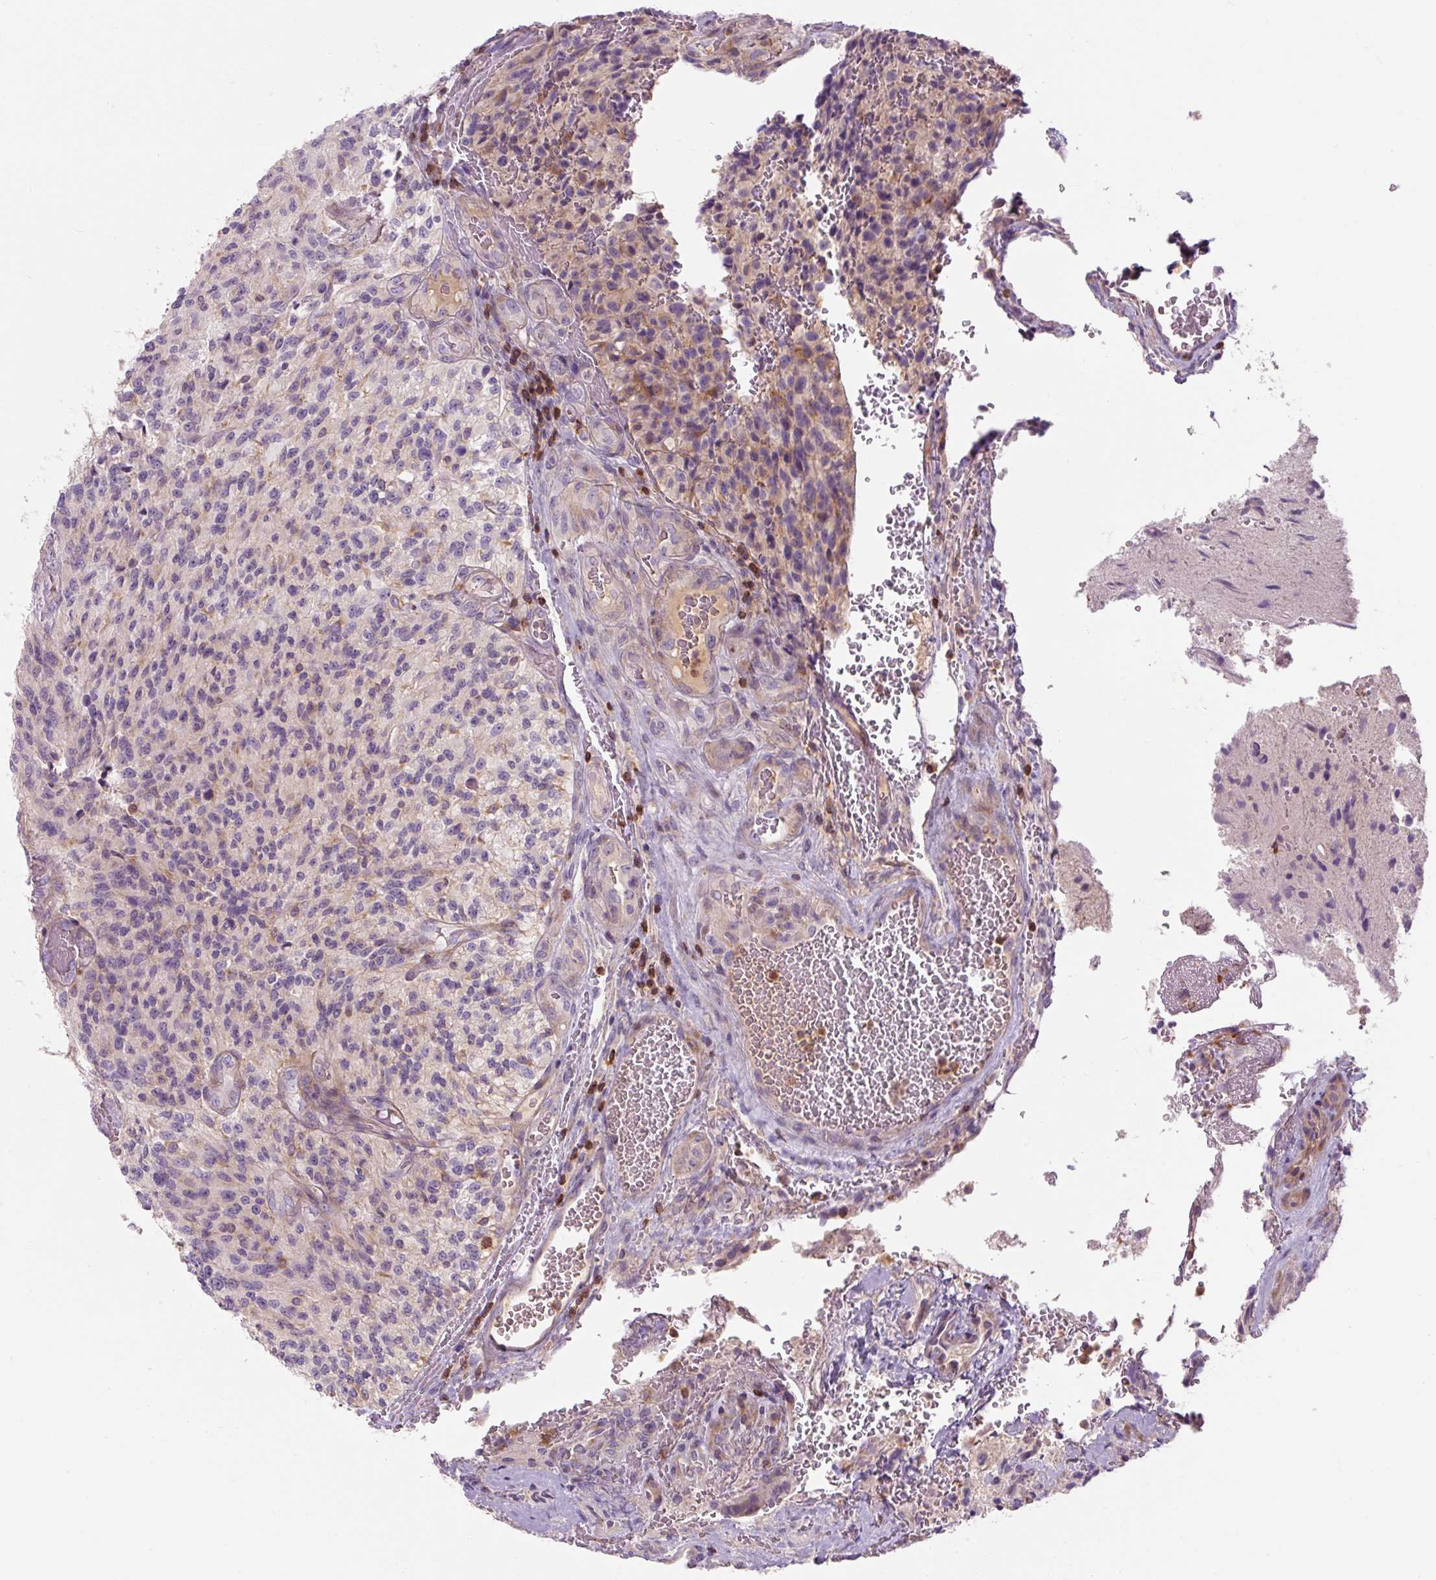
{"staining": {"intensity": "moderate", "quantity": "<25%", "location": "cytoplasmic/membranous"}, "tissue": "glioma", "cell_type": "Tumor cells", "image_type": "cancer", "snomed": [{"axis": "morphology", "description": "Normal tissue, NOS"}, {"axis": "morphology", "description": "Glioma, malignant, High grade"}, {"axis": "topography", "description": "Cerebral cortex"}], "caption": "Protein analysis of glioma tissue demonstrates moderate cytoplasmic/membranous positivity in approximately <25% of tumor cells.", "gene": "TIGD2", "patient": {"sex": "male", "age": 56}}